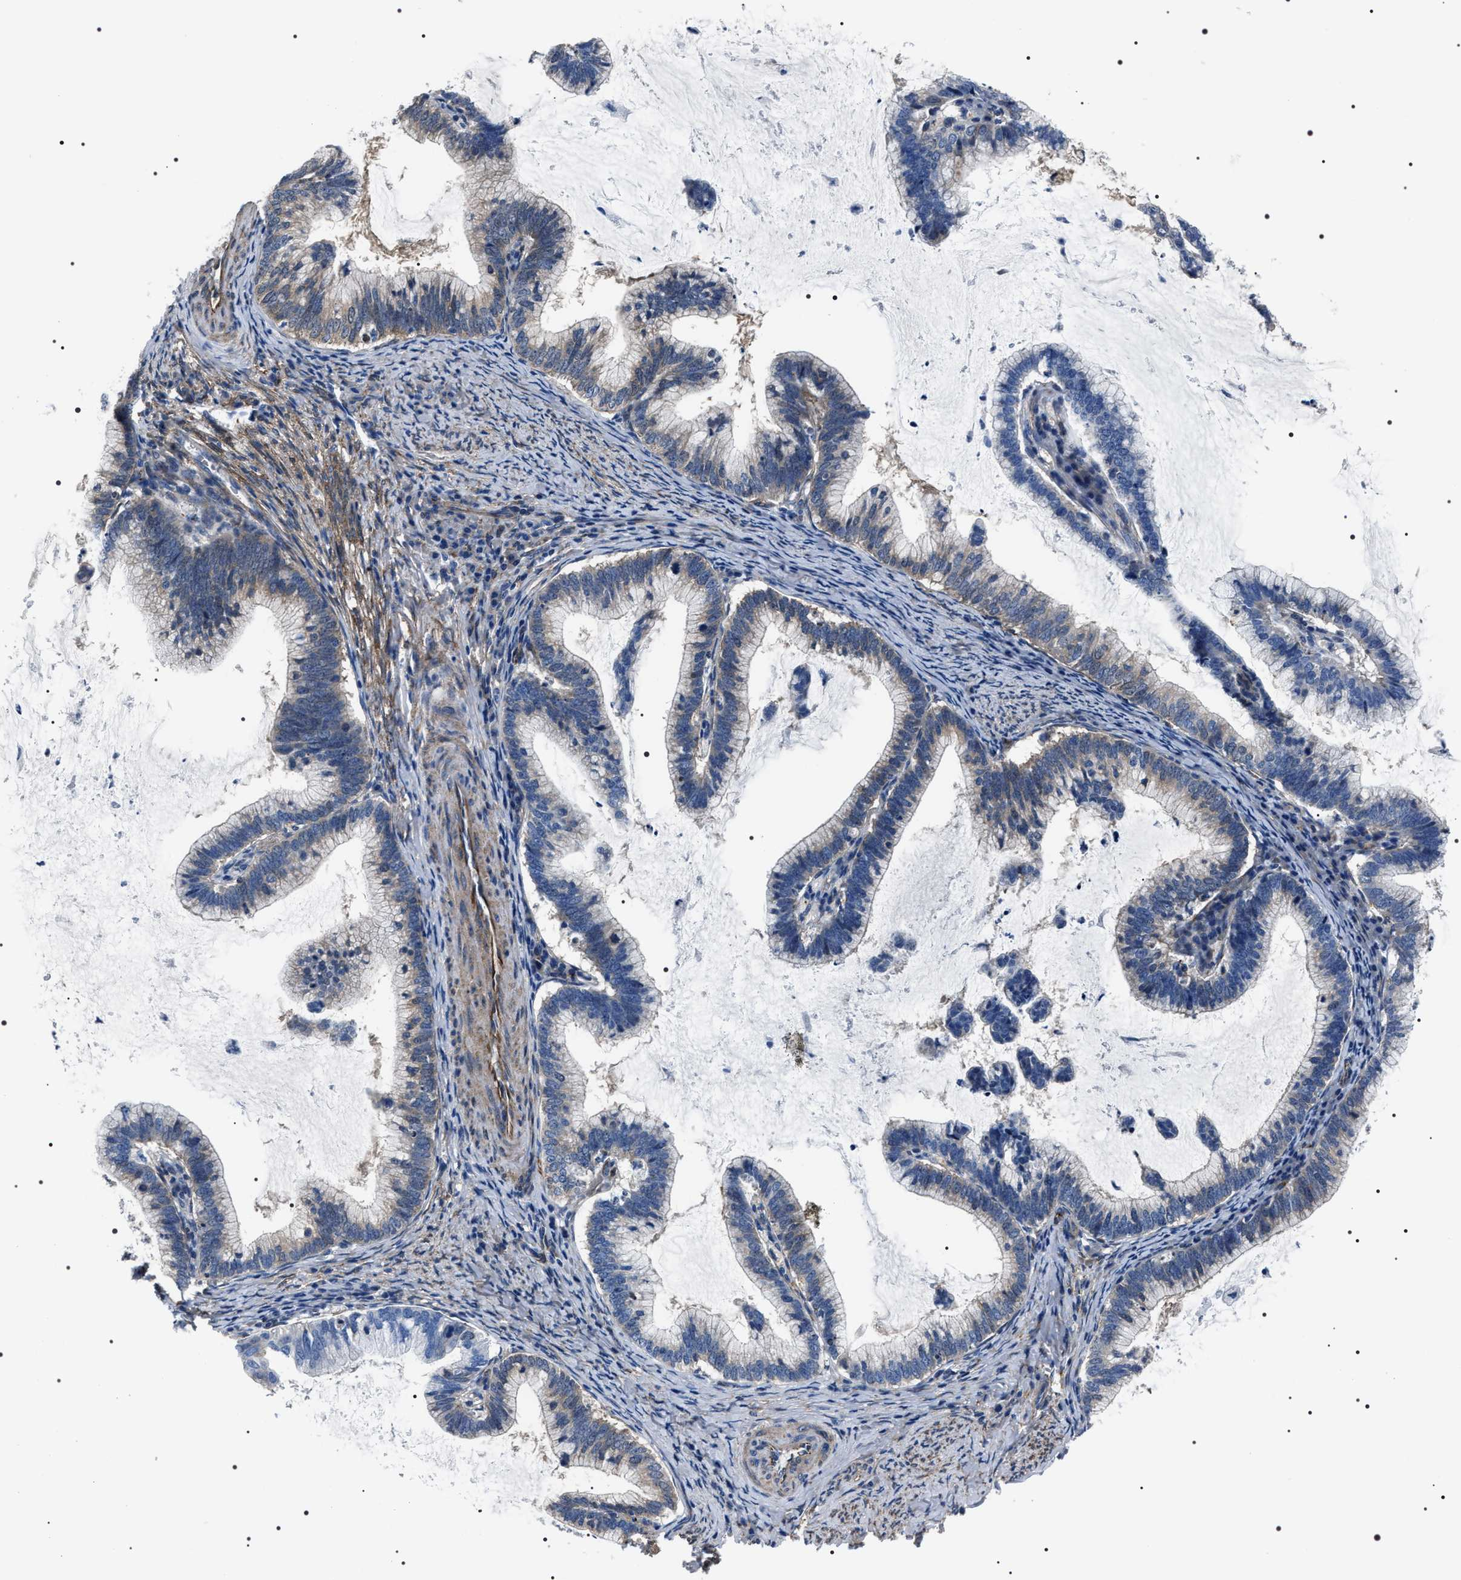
{"staining": {"intensity": "weak", "quantity": "<25%", "location": "cytoplasmic/membranous"}, "tissue": "cervical cancer", "cell_type": "Tumor cells", "image_type": "cancer", "snomed": [{"axis": "morphology", "description": "Adenocarcinoma, NOS"}, {"axis": "topography", "description": "Cervix"}], "caption": "Immunohistochemical staining of human adenocarcinoma (cervical) displays no significant staining in tumor cells.", "gene": "BAG2", "patient": {"sex": "female", "age": 36}}